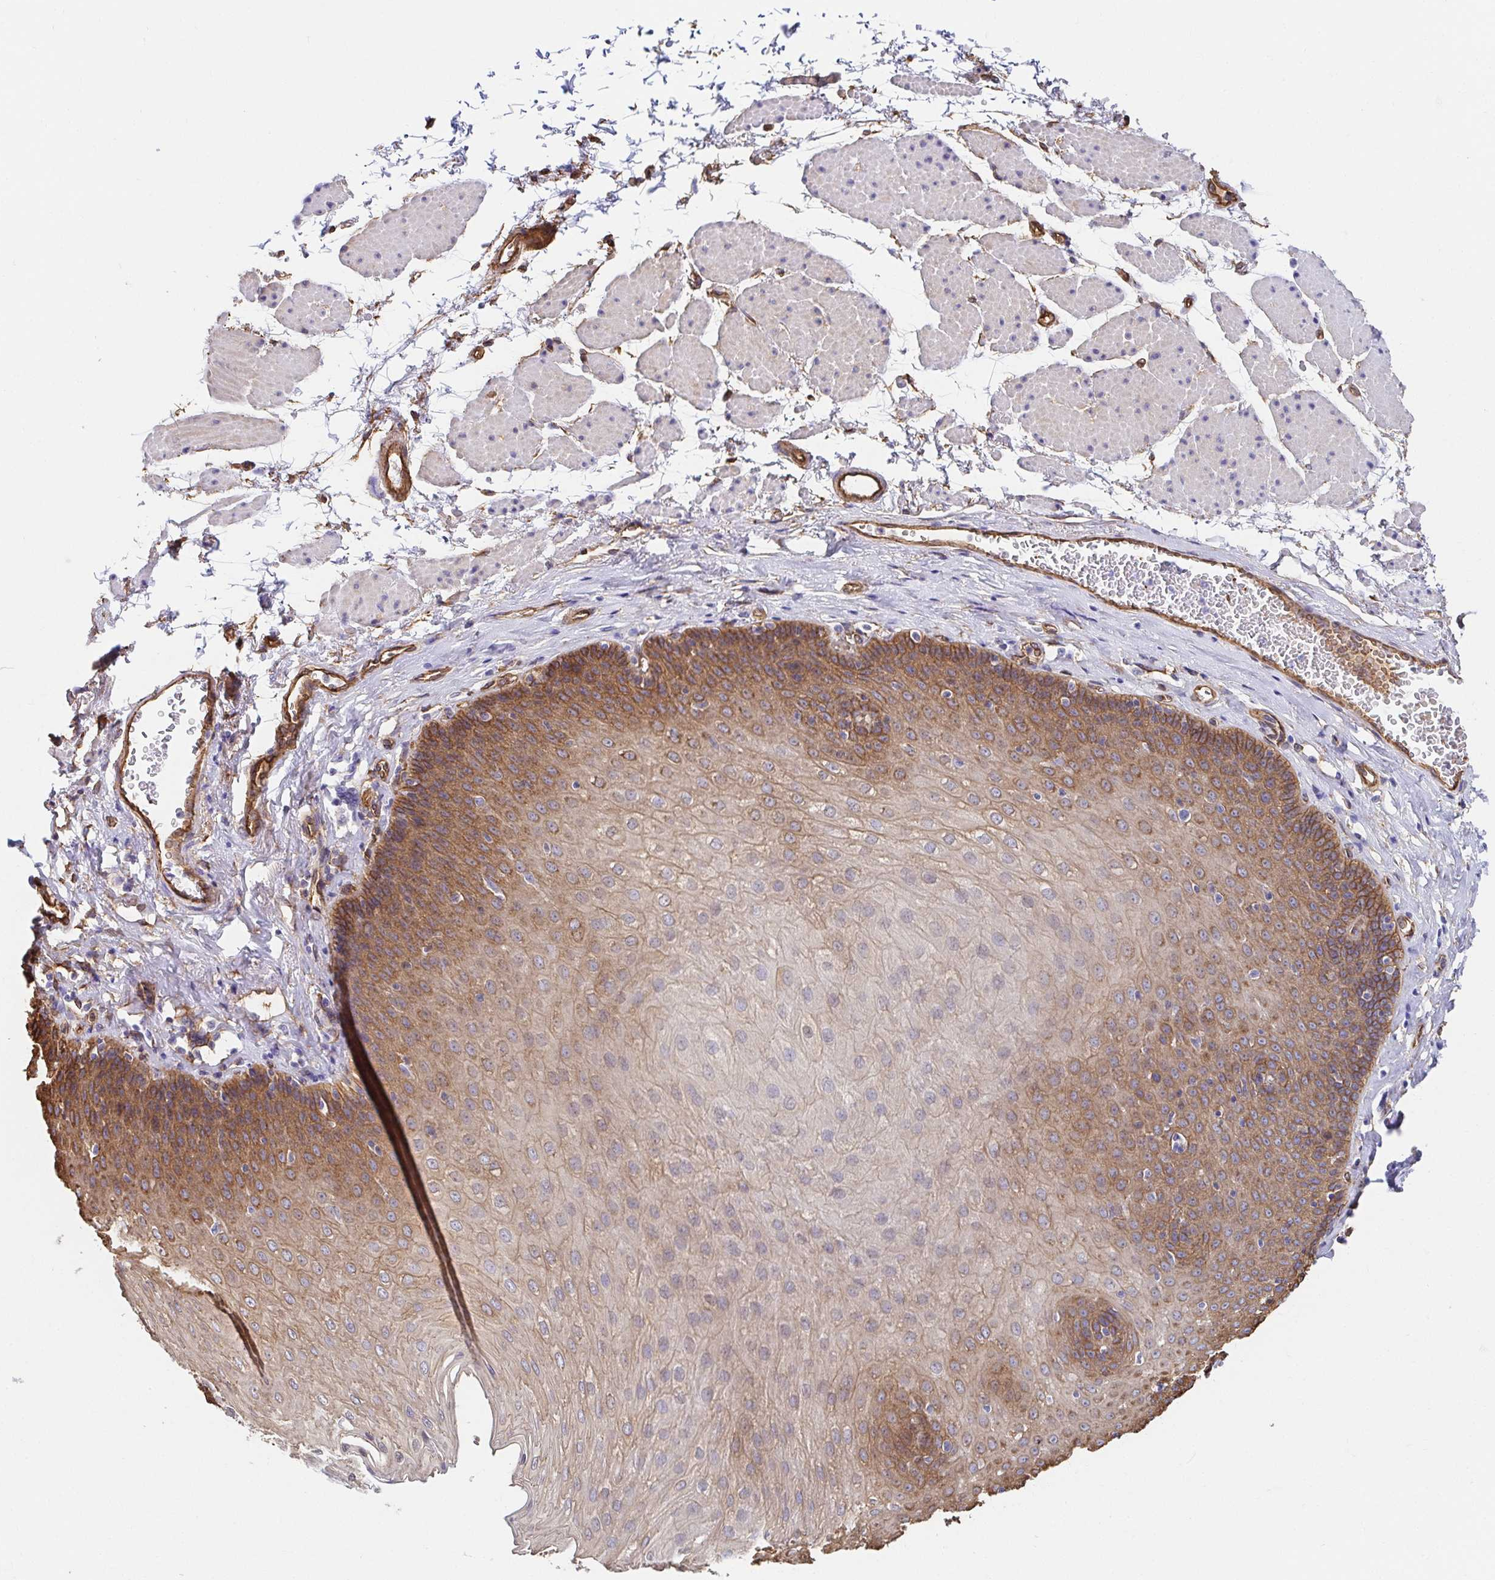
{"staining": {"intensity": "moderate", "quantity": ">75%", "location": "cytoplasmic/membranous"}, "tissue": "esophagus", "cell_type": "Squamous epithelial cells", "image_type": "normal", "snomed": [{"axis": "morphology", "description": "Normal tissue, NOS"}, {"axis": "topography", "description": "Esophagus"}], "caption": "IHC staining of normal esophagus, which reveals medium levels of moderate cytoplasmic/membranous positivity in approximately >75% of squamous epithelial cells indicating moderate cytoplasmic/membranous protein positivity. The staining was performed using DAB (brown) for protein detection and nuclei were counterstained in hematoxylin (blue).", "gene": "CTTN", "patient": {"sex": "female", "age": 81}}